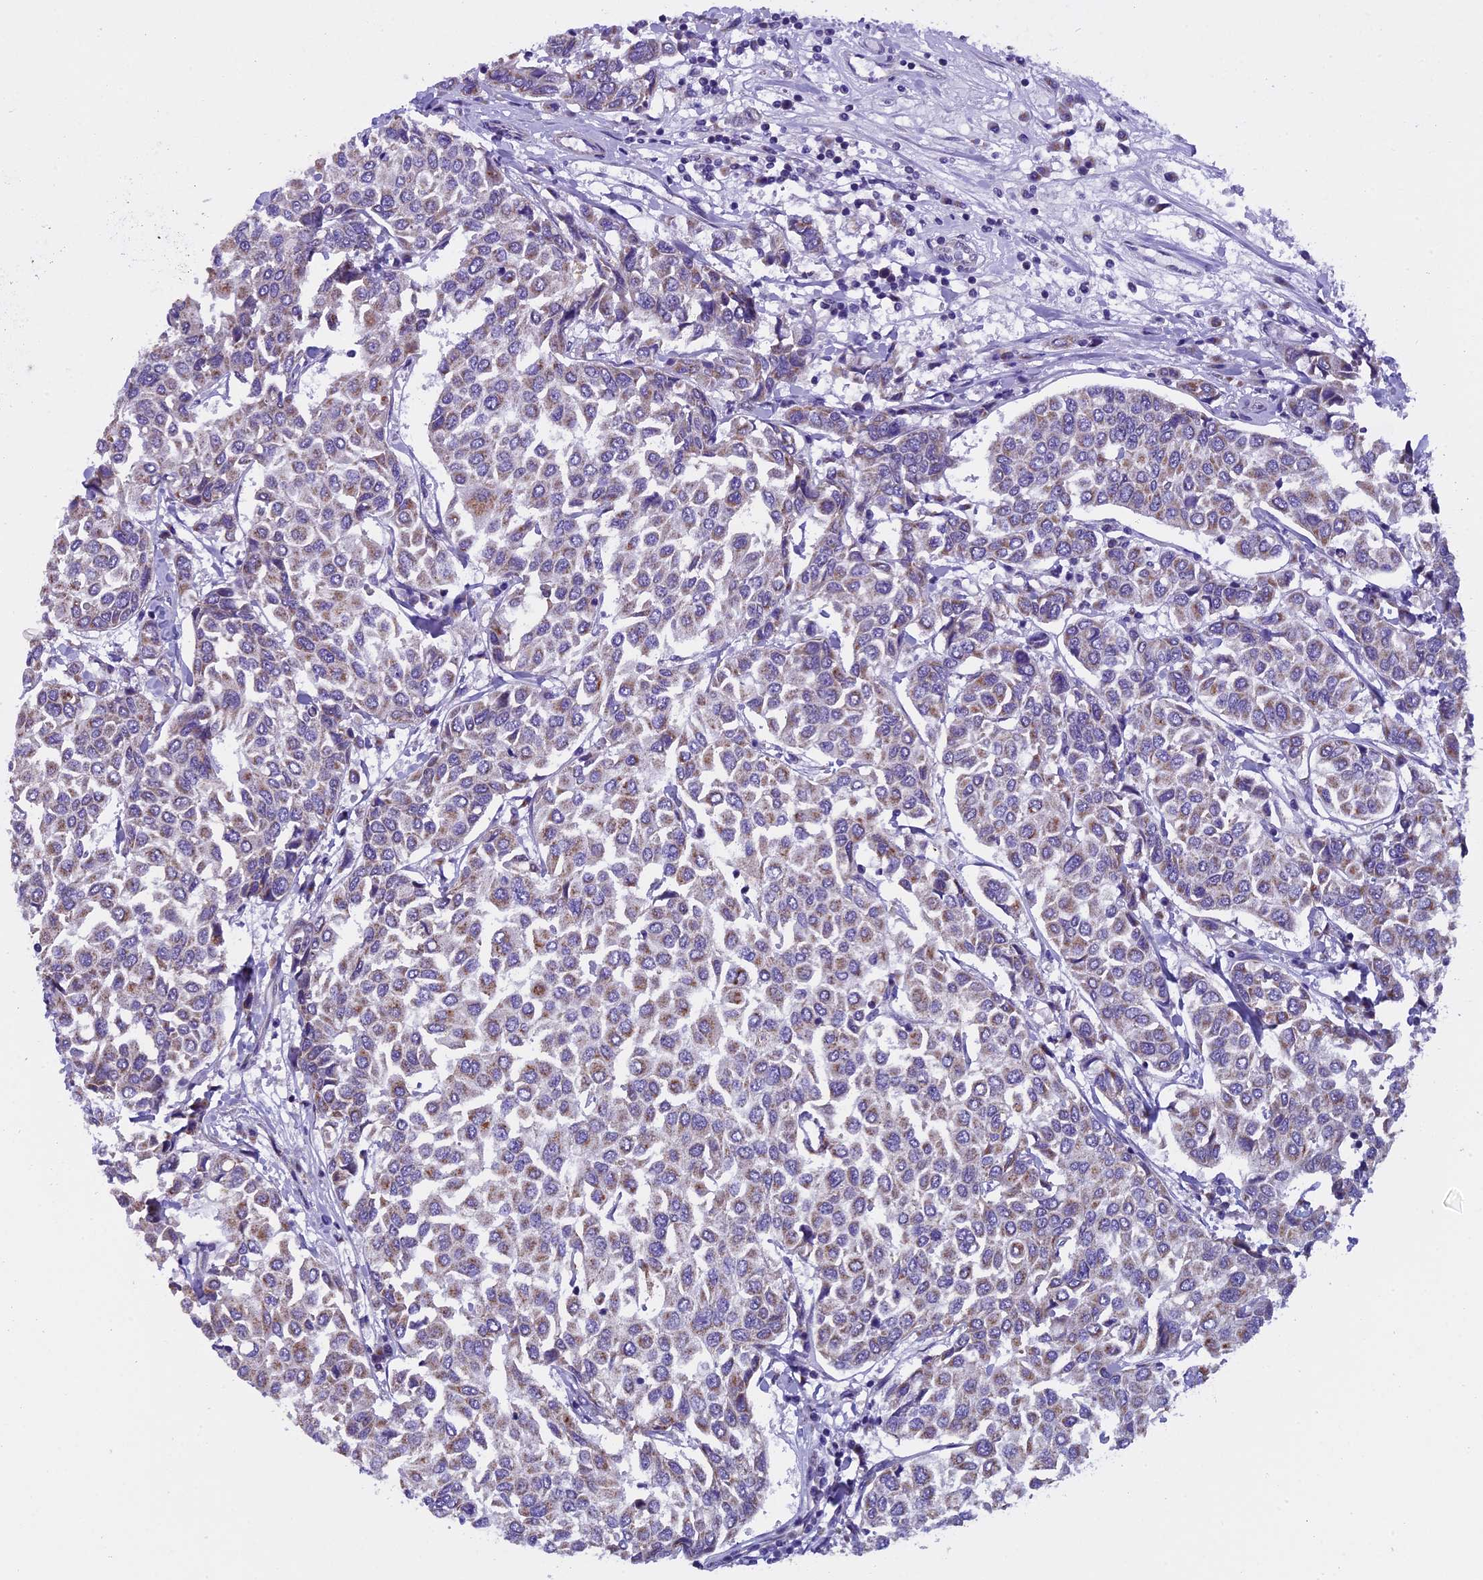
{"staining": {"intensity": "weak", "quantity": ">75%", "location": "cytoplasmic/membranous"}, "tissue": "breast cancer", "cell_type": "Tumor cells", "image_type": "cancer", "snomed": [{"axis": "morphology", "description": "Duct carcinoma"}, {"axis": "topography", "description": "Breast"}], "caption": "Weak cytoplasmic/membranous expression is seen in about >75% of tumor cells in breast cancer.", "gene": "ZNF317", "patient": {"sex": "female", "age": 55}}